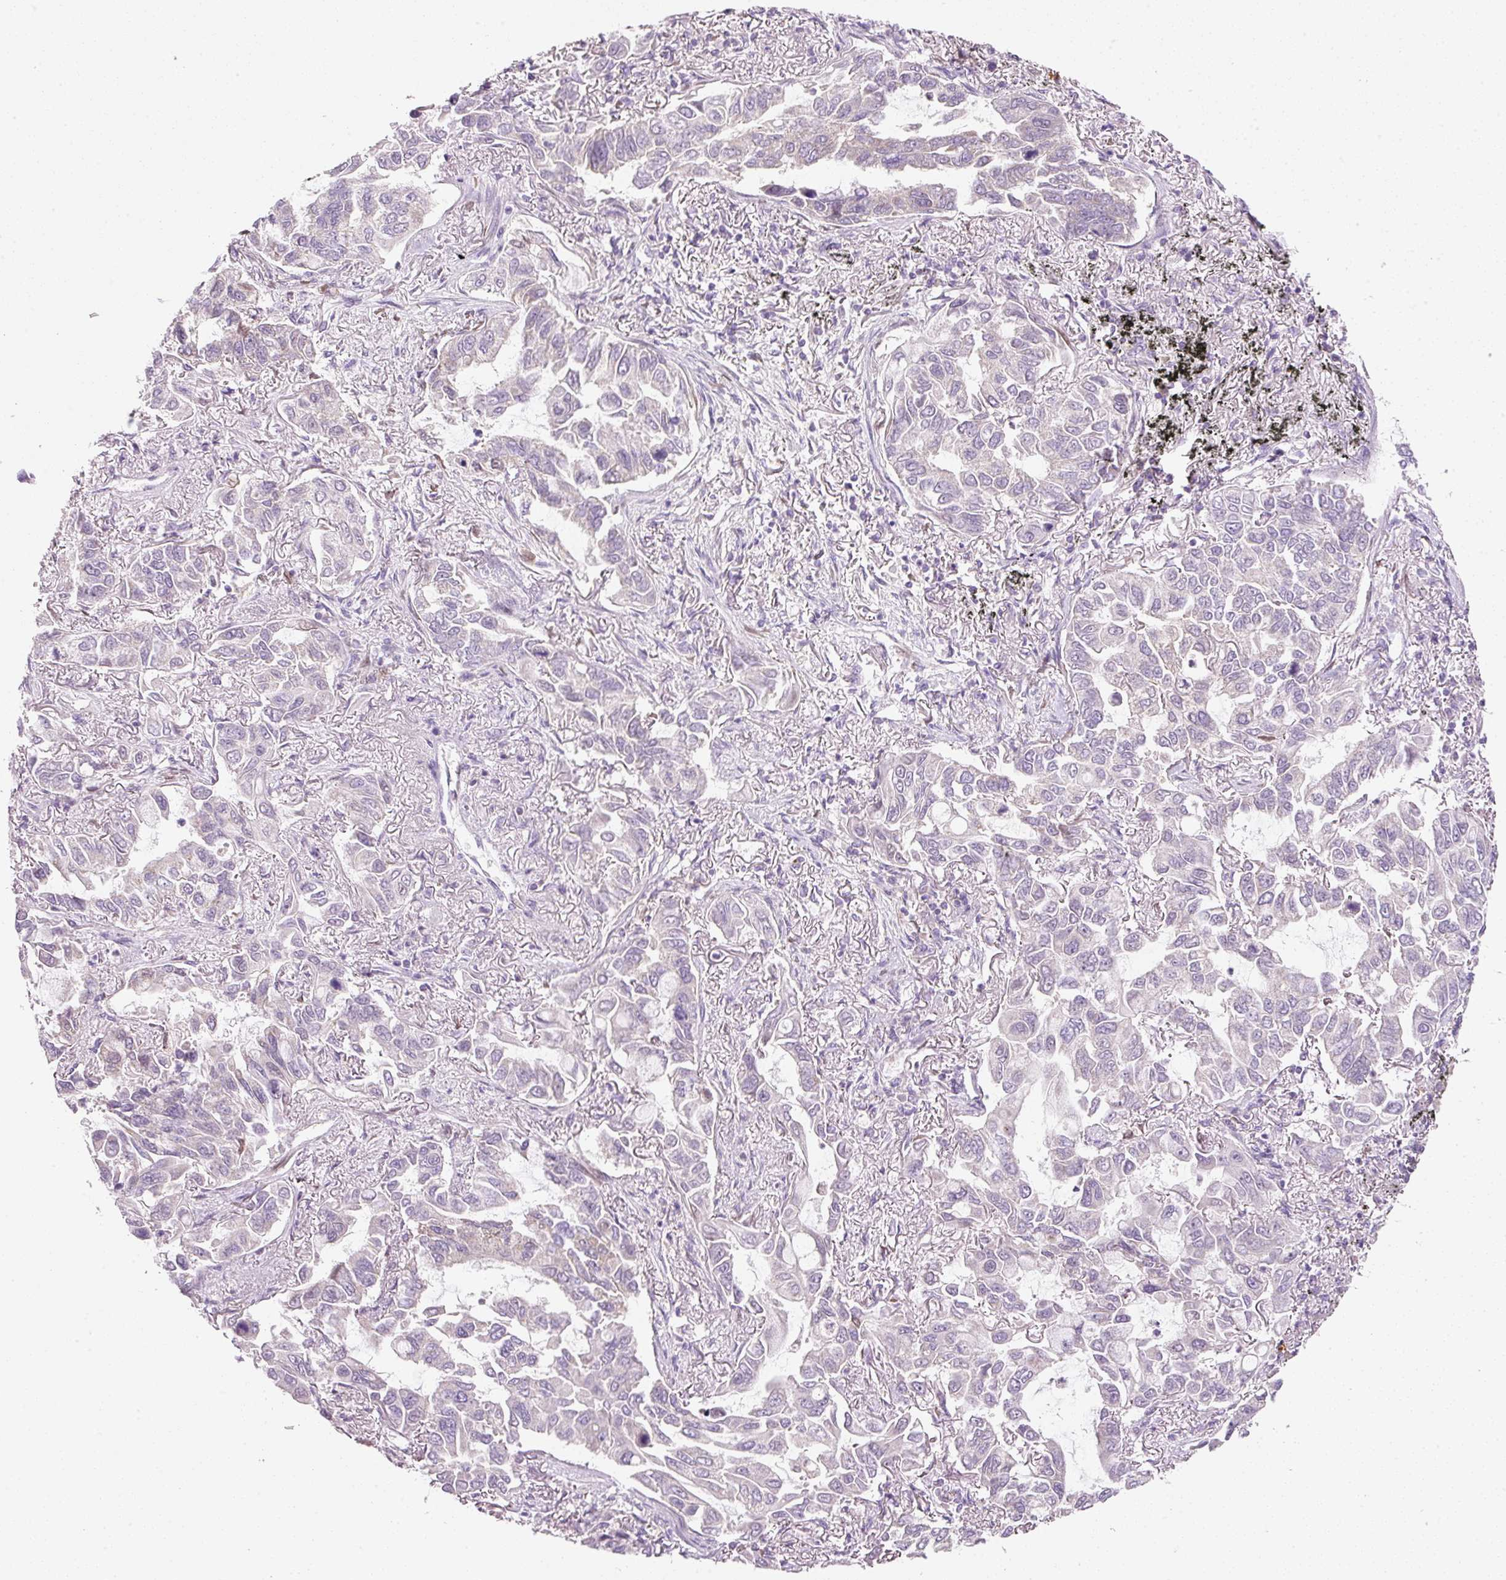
{"staining": {"intensity": "negative", "quantity": "none", "location": "none"}, "tissue": "lung cancer", "cell_type": "Tumor cells", "image_type": "cancer", "snomed": [{"axis": "morphology", "description": "Adenocarcinoma, NOS"}, {"axis": "topography", "description": "Lung"}], "caption": "IHC of lung cancer (adenocarcinoma) reveals no expression in tumor cells.", "gene": "FAM78B", "patient": {"sex": "male", "age": 64}}